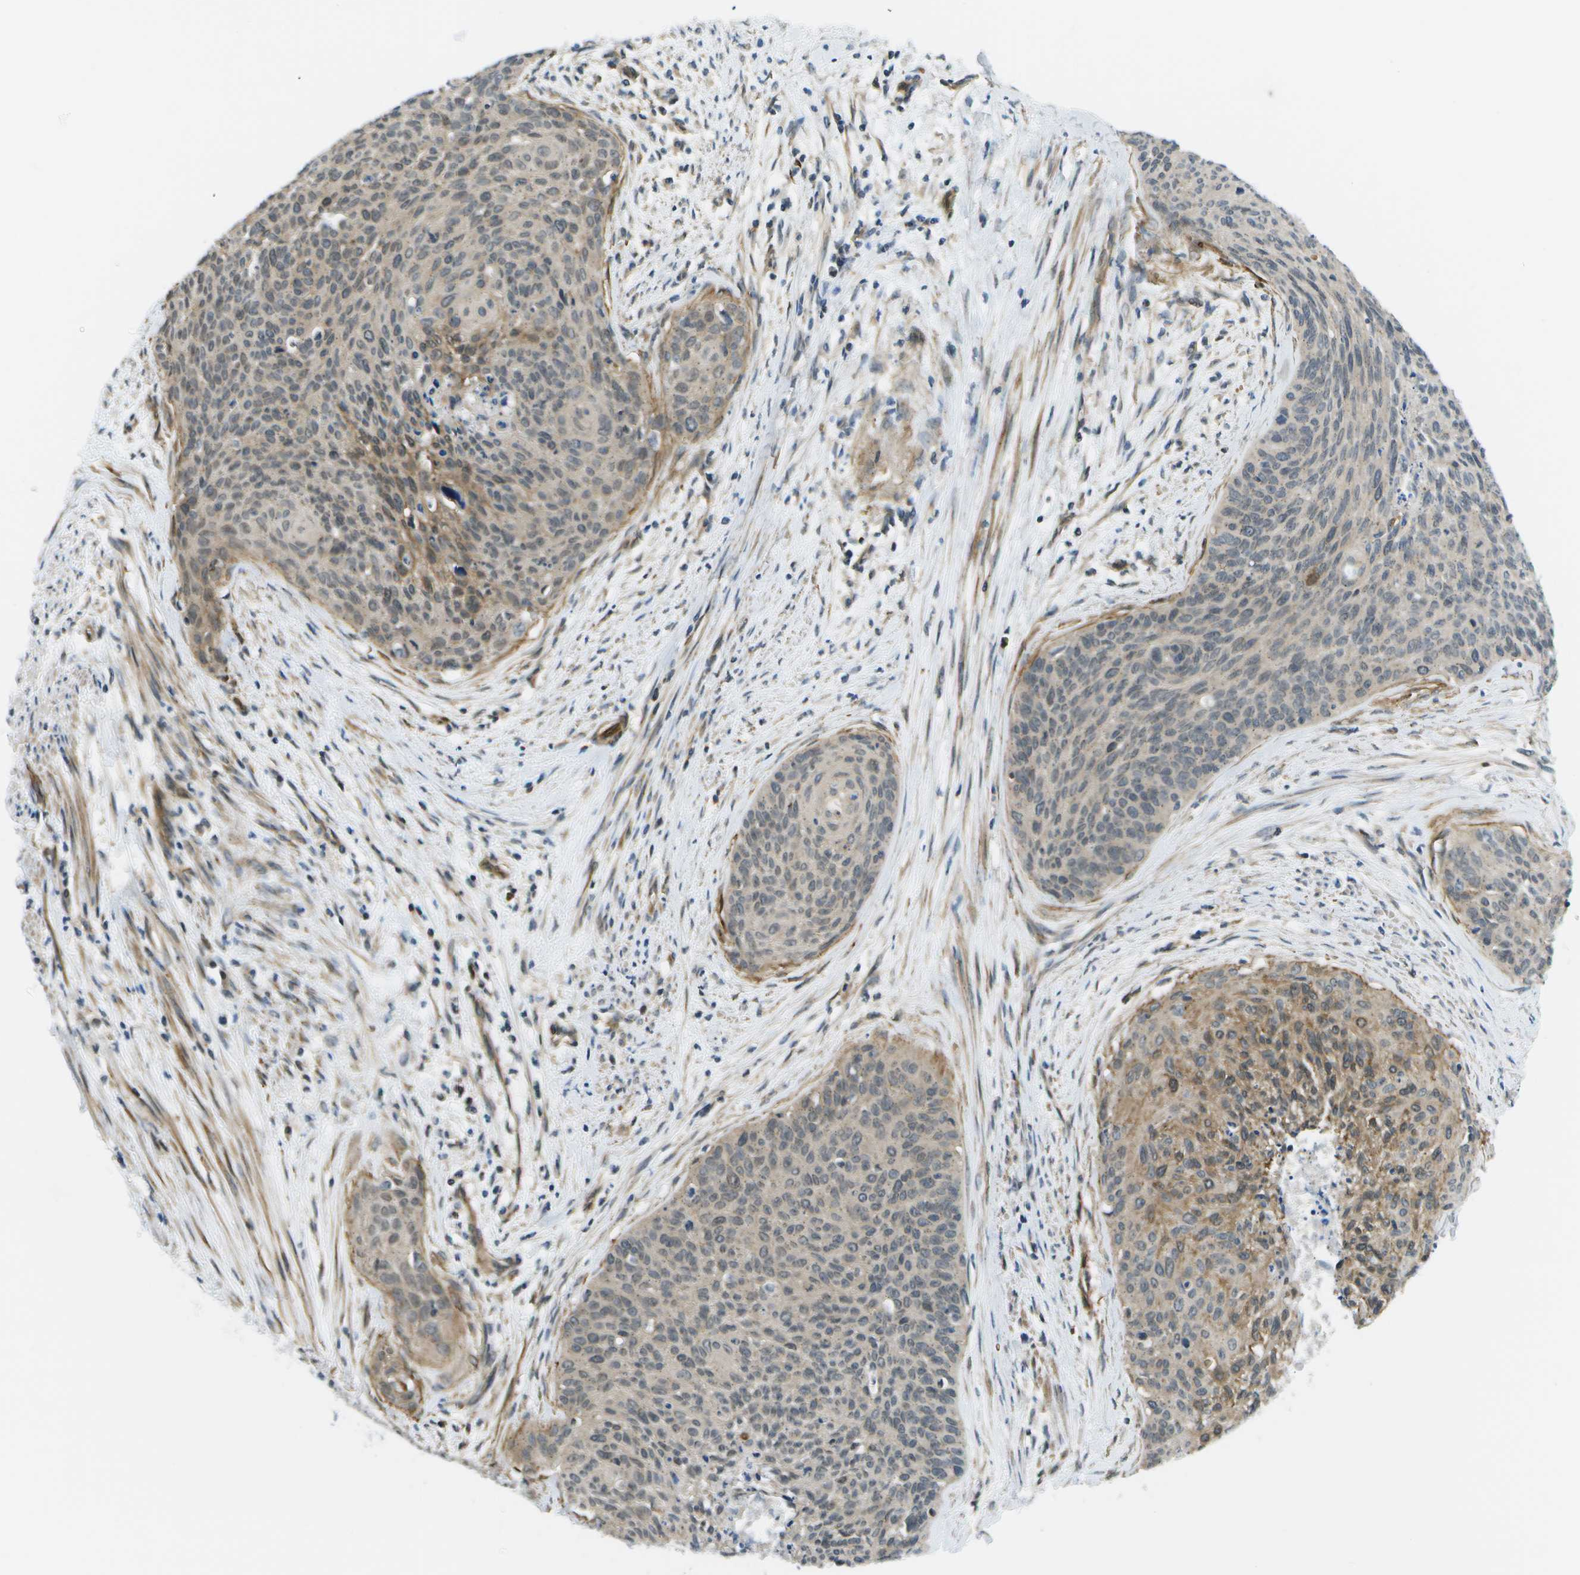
{"staining": {"intensity": "moderate", "quantity": "<25%", "location": "cytoplasmic/membranous"}, "tissue": "cervical cancer", "cell_type": "Tumor cells", "image_type": "cancer", "snomed": [{"axis": "morphology", "description": "Squamous cell carcinoma, NOS"}, {"axis": "topography", "description": "Cervix"}], "caption": "Protein staining of cervical cancer tissue displays moderate cytoplasmic/membranous positivity in about <25% of tumor cells.", "gene": "KIAA0040", "patient": {"sex": "female", "age": 55}}